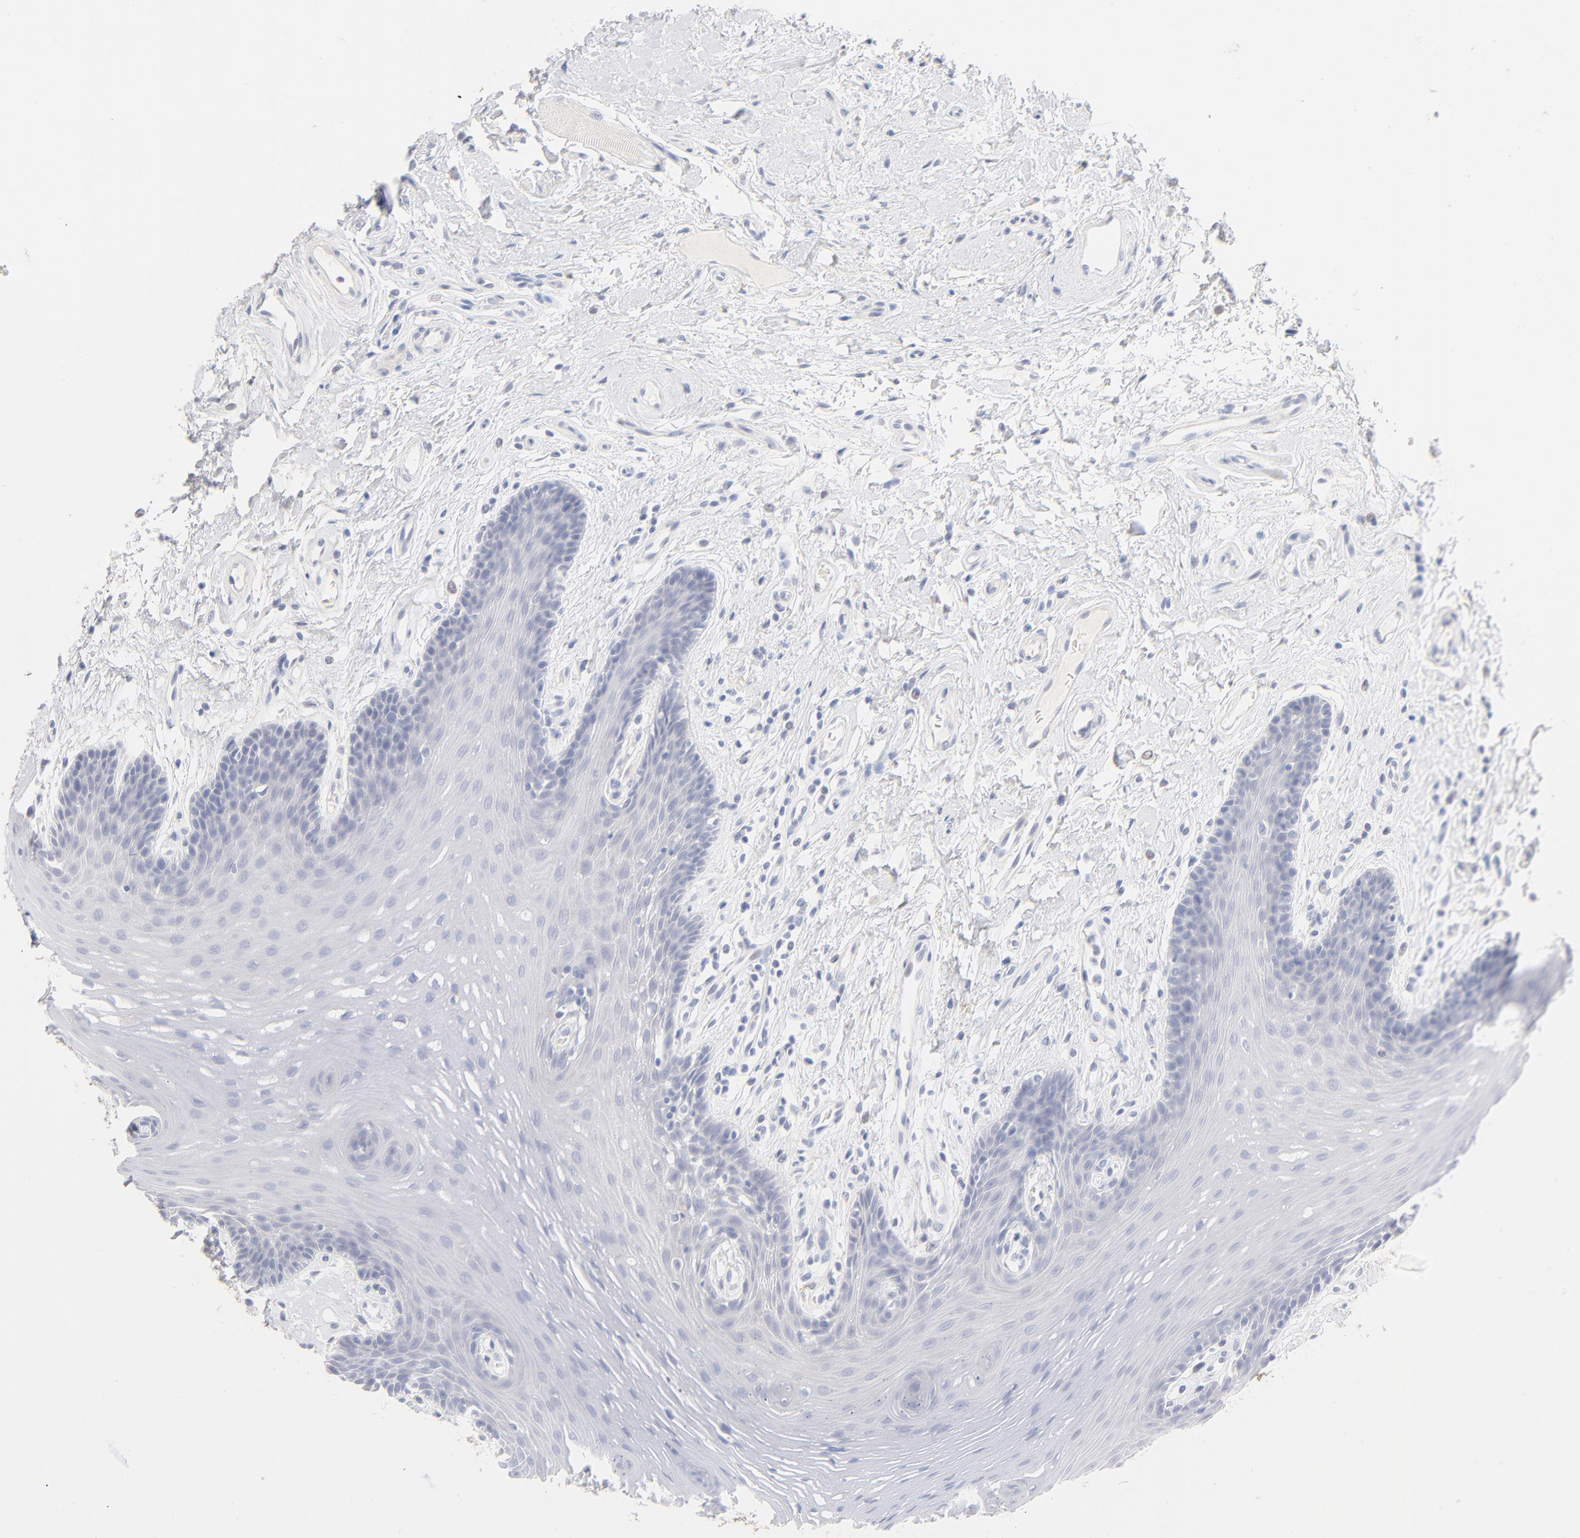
{"staining": {"intensity": "negative", "quantity": "none", "location": "none"}, "tissue": "oral mucosa", "cell_type": "Squamous epithelial cells", "image_type": "normal", "snomed": [{"axis": "morphology", "description": "Normal tissue, NOS"}, {"axis": "topography", "description": "Oral tissue"}], "caption": "Immunohistochemical staining of normal human oral mucosa reveals no significant expression in squamous epithelial cells. (DAB (3,3'-diaminobenzidine) immunohistochemistry (IHC) visualized using brightfield microscopy, high magnification).", "gene": "ONECUT1", "patient": {"sex": "male", "age": 62}}